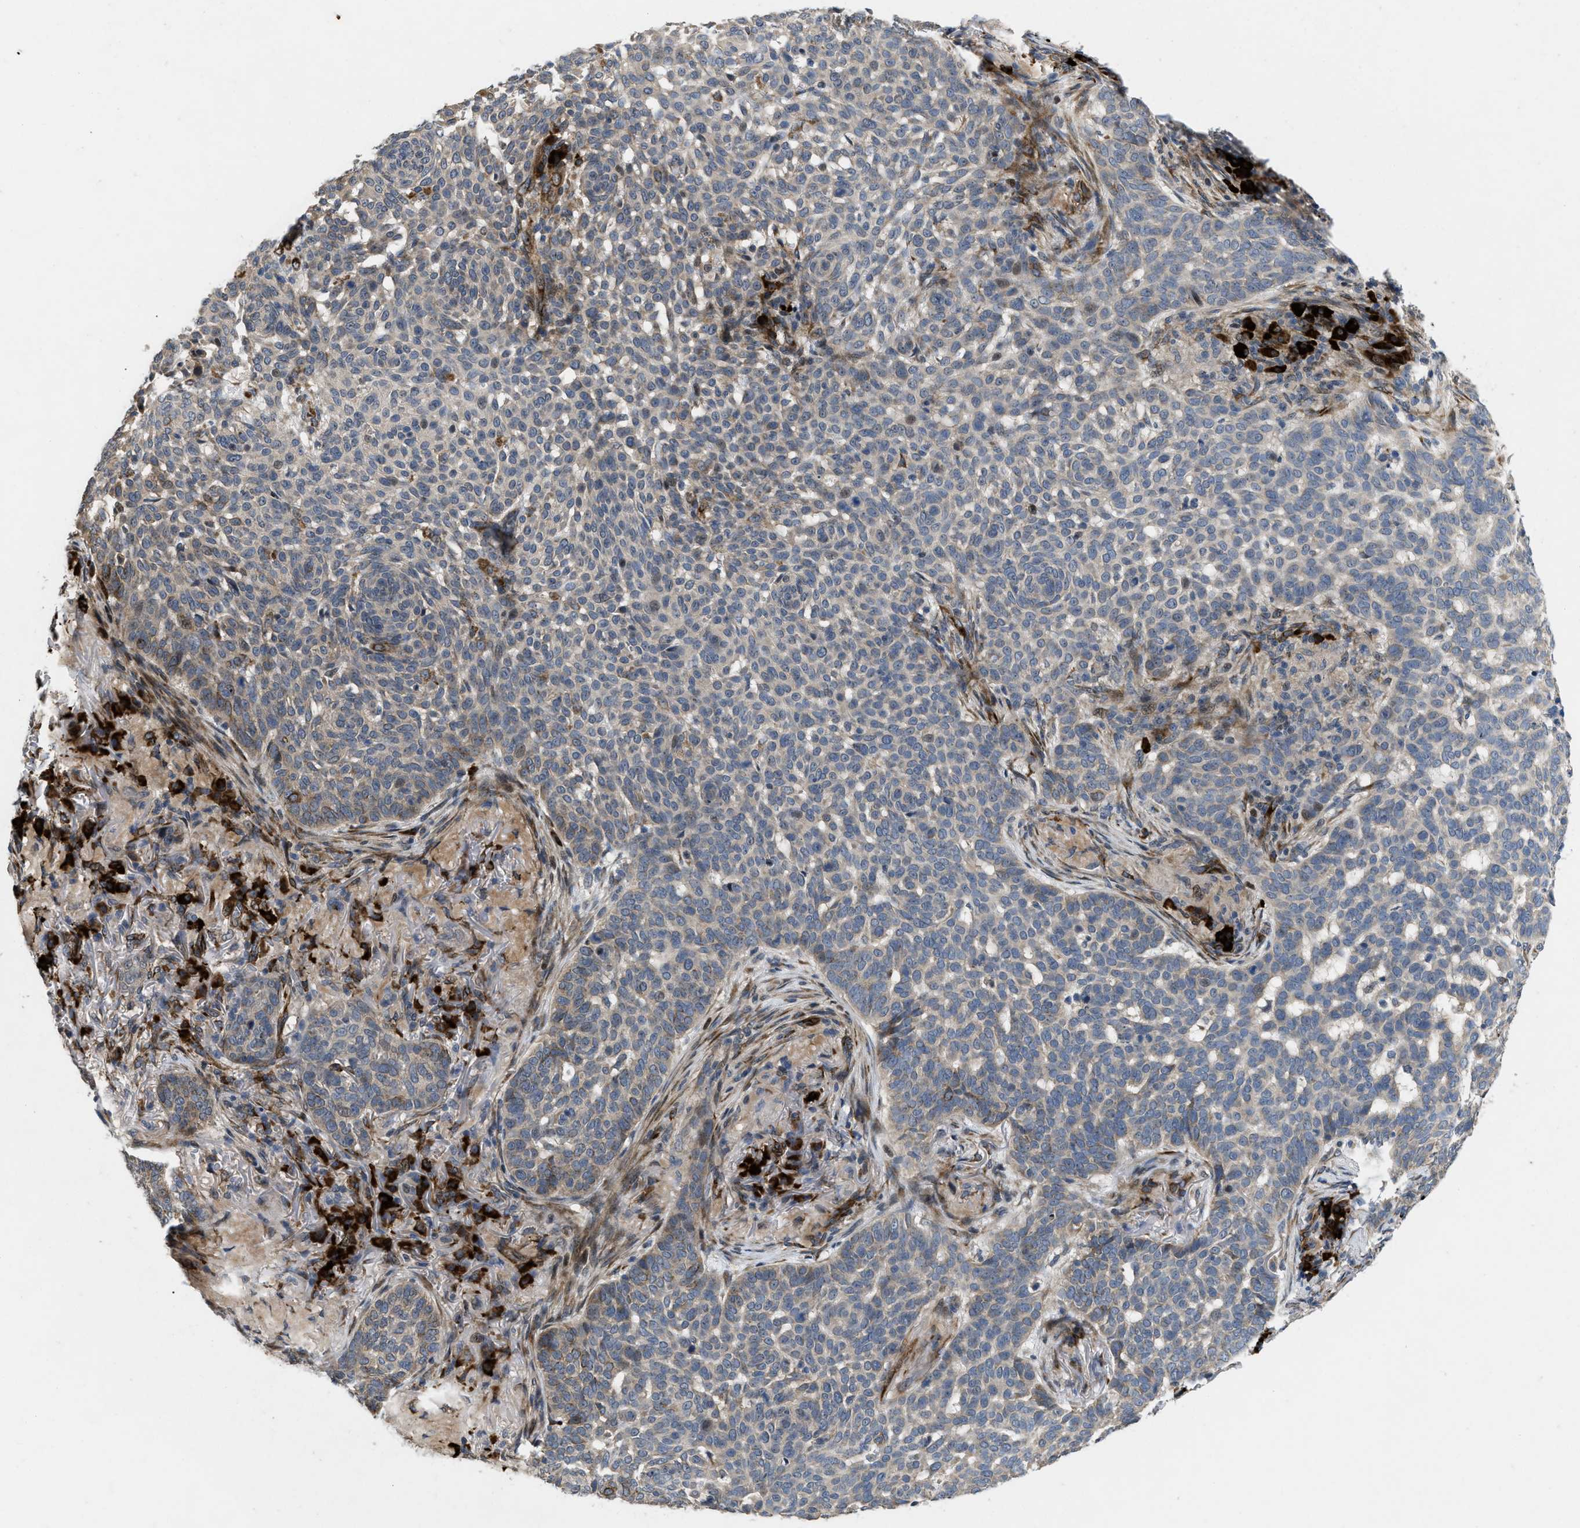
{"staining": {"intensity": "weak", "quantity": "<25%", "location": "cytoplasmic/membranous,nuclear"}, "tissue": "skin cancer", "cell_type": "Tumor cells", "image_type": "cancer", "snomed": [{"axis": "morphology", "description": "Basal cell carcinoma"}, {"axis": "topography", "description": "Skin"}], "caption": "Human skin cancer (basal cell carcinoma) stained for a protein using immunohistochemistry reveals no expression in tumor cells.", "gene": "HSPA12B", "patient": {"sex": "male", "age": 85}}